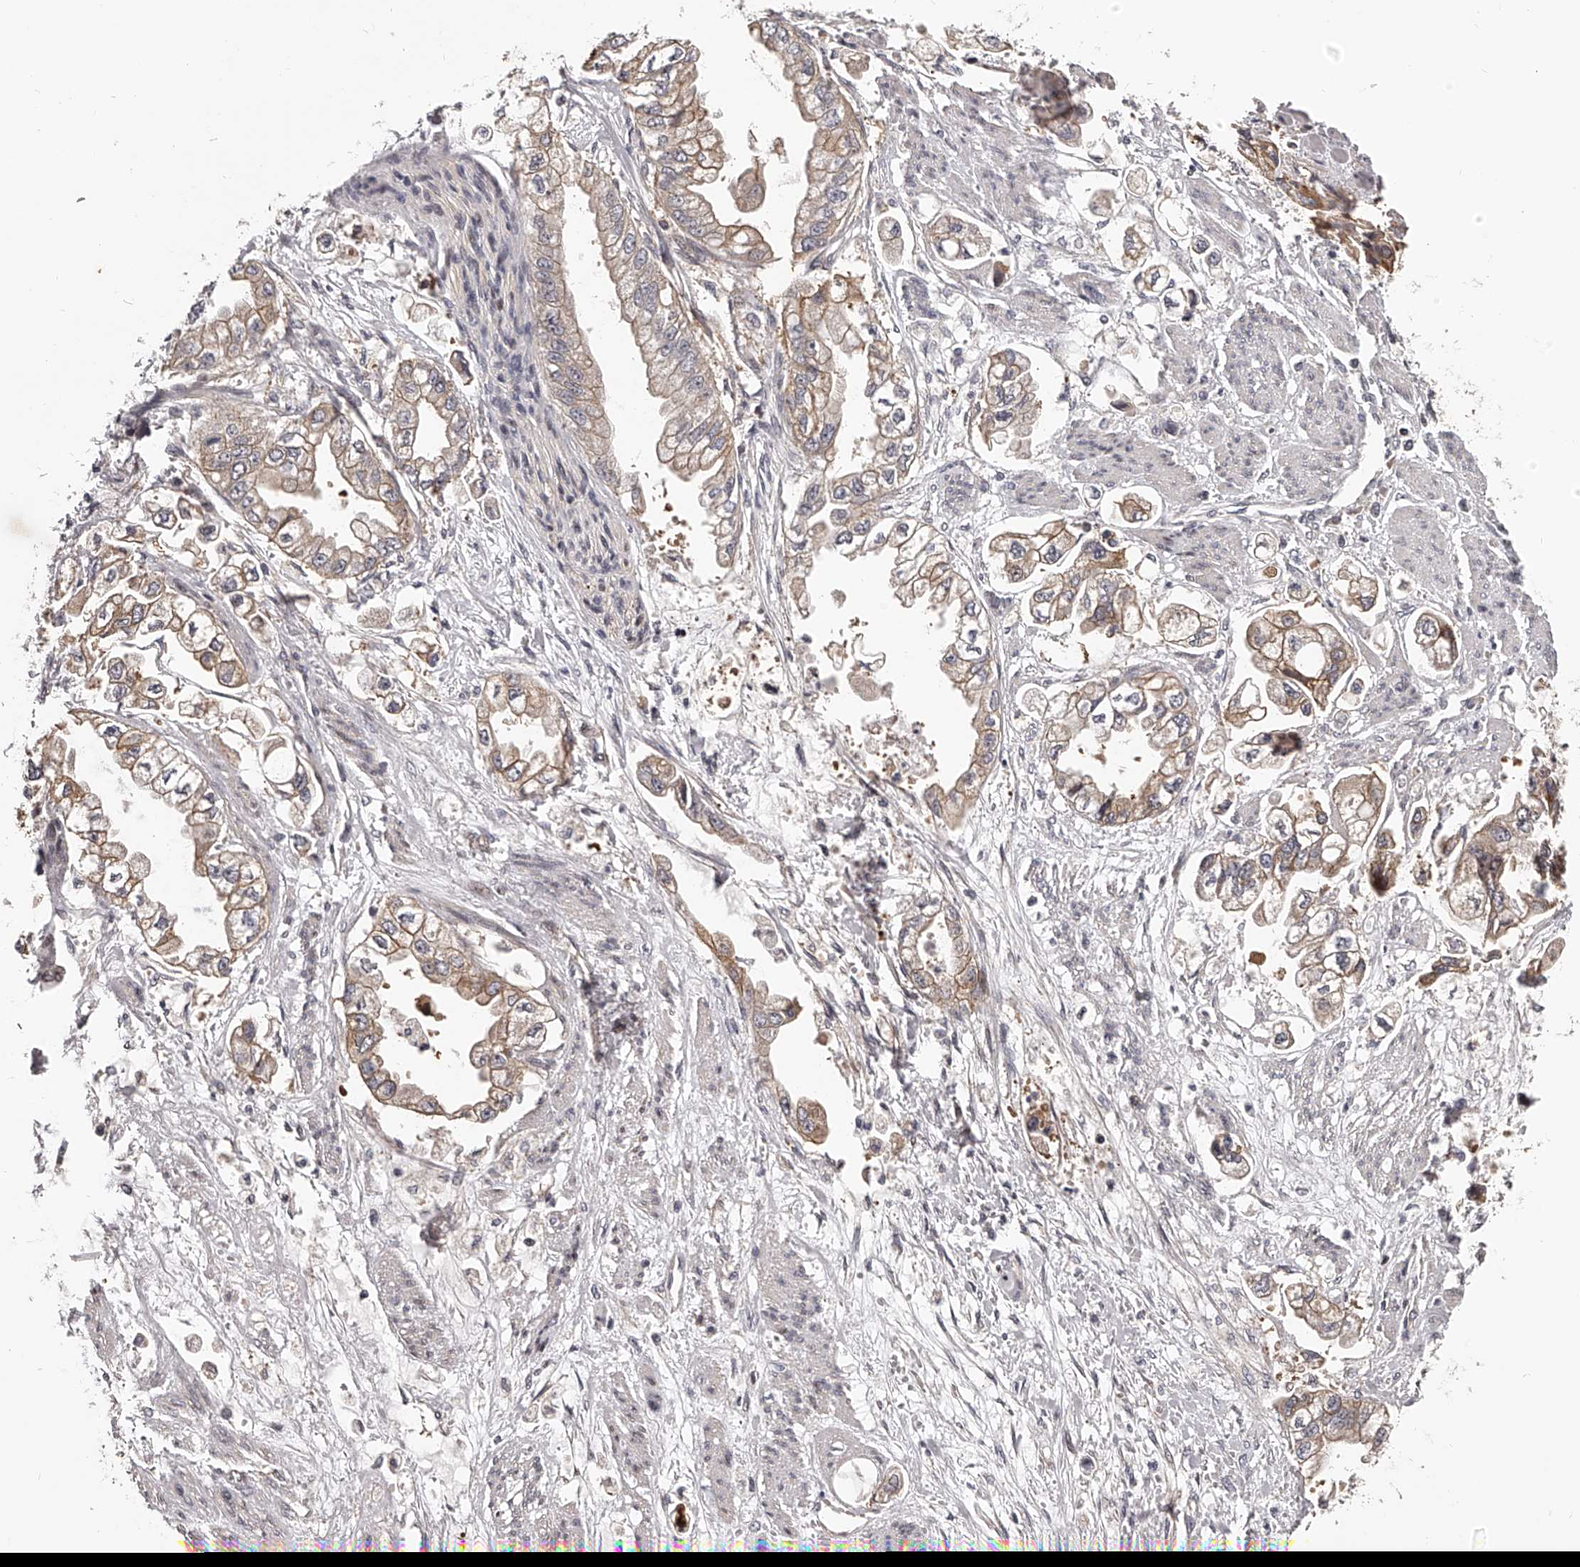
{"staining": {"intensity": "moderate", "quantity": "25%-75%", "location": "cytoplasmic/membranous"}, "tissue": "stomach cancer", "cell_type": "Tumor cells", "image_type": "cancer", "snomed": [{"axis": "morphology", "description": "Adenocarcinoma, NOS"}, {"axis": "topography", "description": "Stomach"}], "caption": "Human adenocarcinoma (stomach) stained with a protein marker shows moderate staining in tumor cells.", "gene": "PFDN2", "patient": {"sex": "male", "age": 62}}